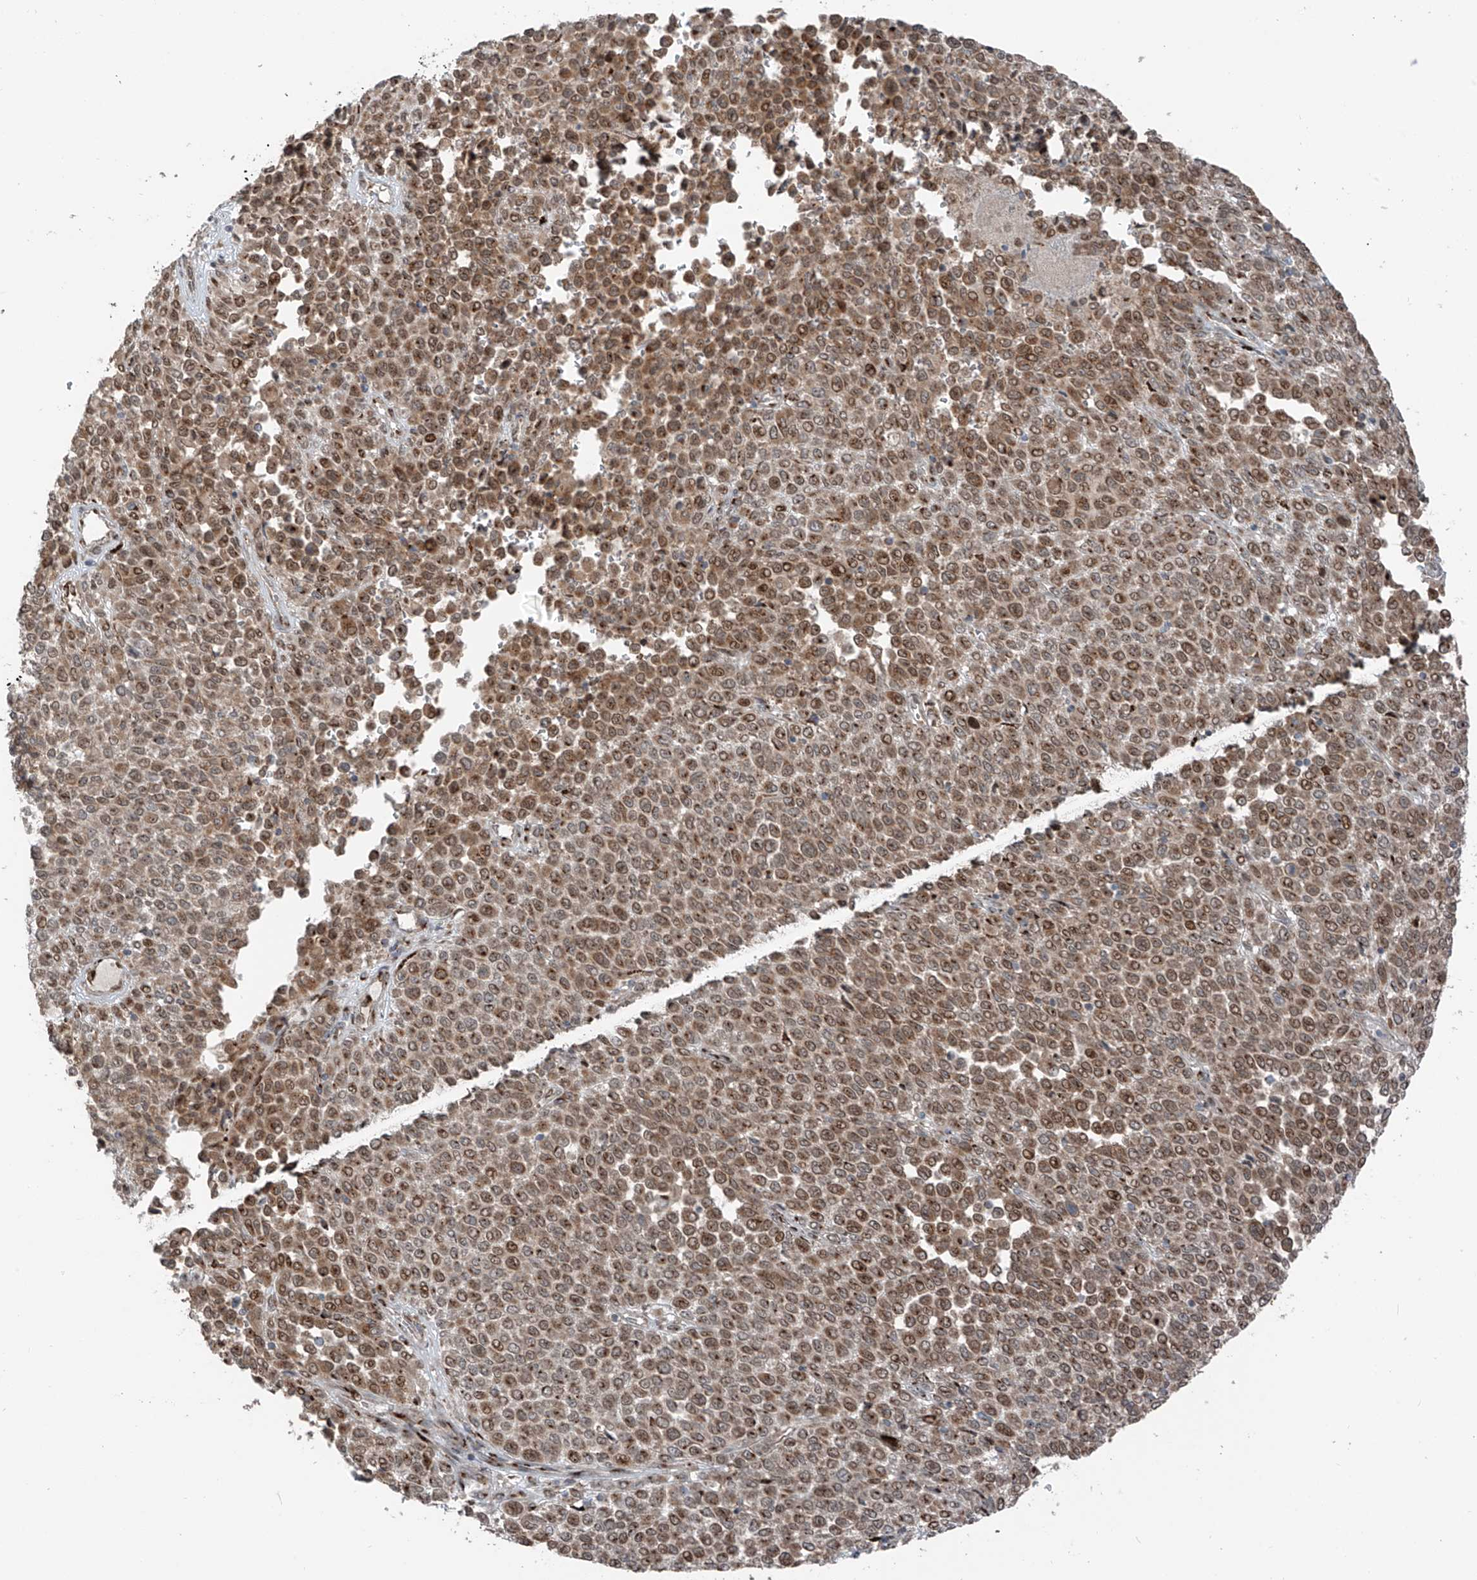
{"staining": {"intensity": "moderate", "quantity": ">75%", "location": "cytoplasmic/membranous,nuclear"}, "tissue": "melanoma", "cell_type": "Tumor cells", "image_type": "cancer", "snomed": [{"axis": "morphology", "description": "Malignant melanoma, Metastatic site"}, {"axis": "topography", "description": "Pancreas"}], "caption": "DAB (3,3'-diaminobenzidine) immunohistochemical staining of malignant melanoma (metastatic site) exhibits moderate cytoplasmic/membranous and nuclear protein positivity in about >75% of tumor cells. (Brightfield microscopy of DAB IHC at high magnification).", "gene": "ERLEC1", "patient": {"sex": "female", "age": 30}}